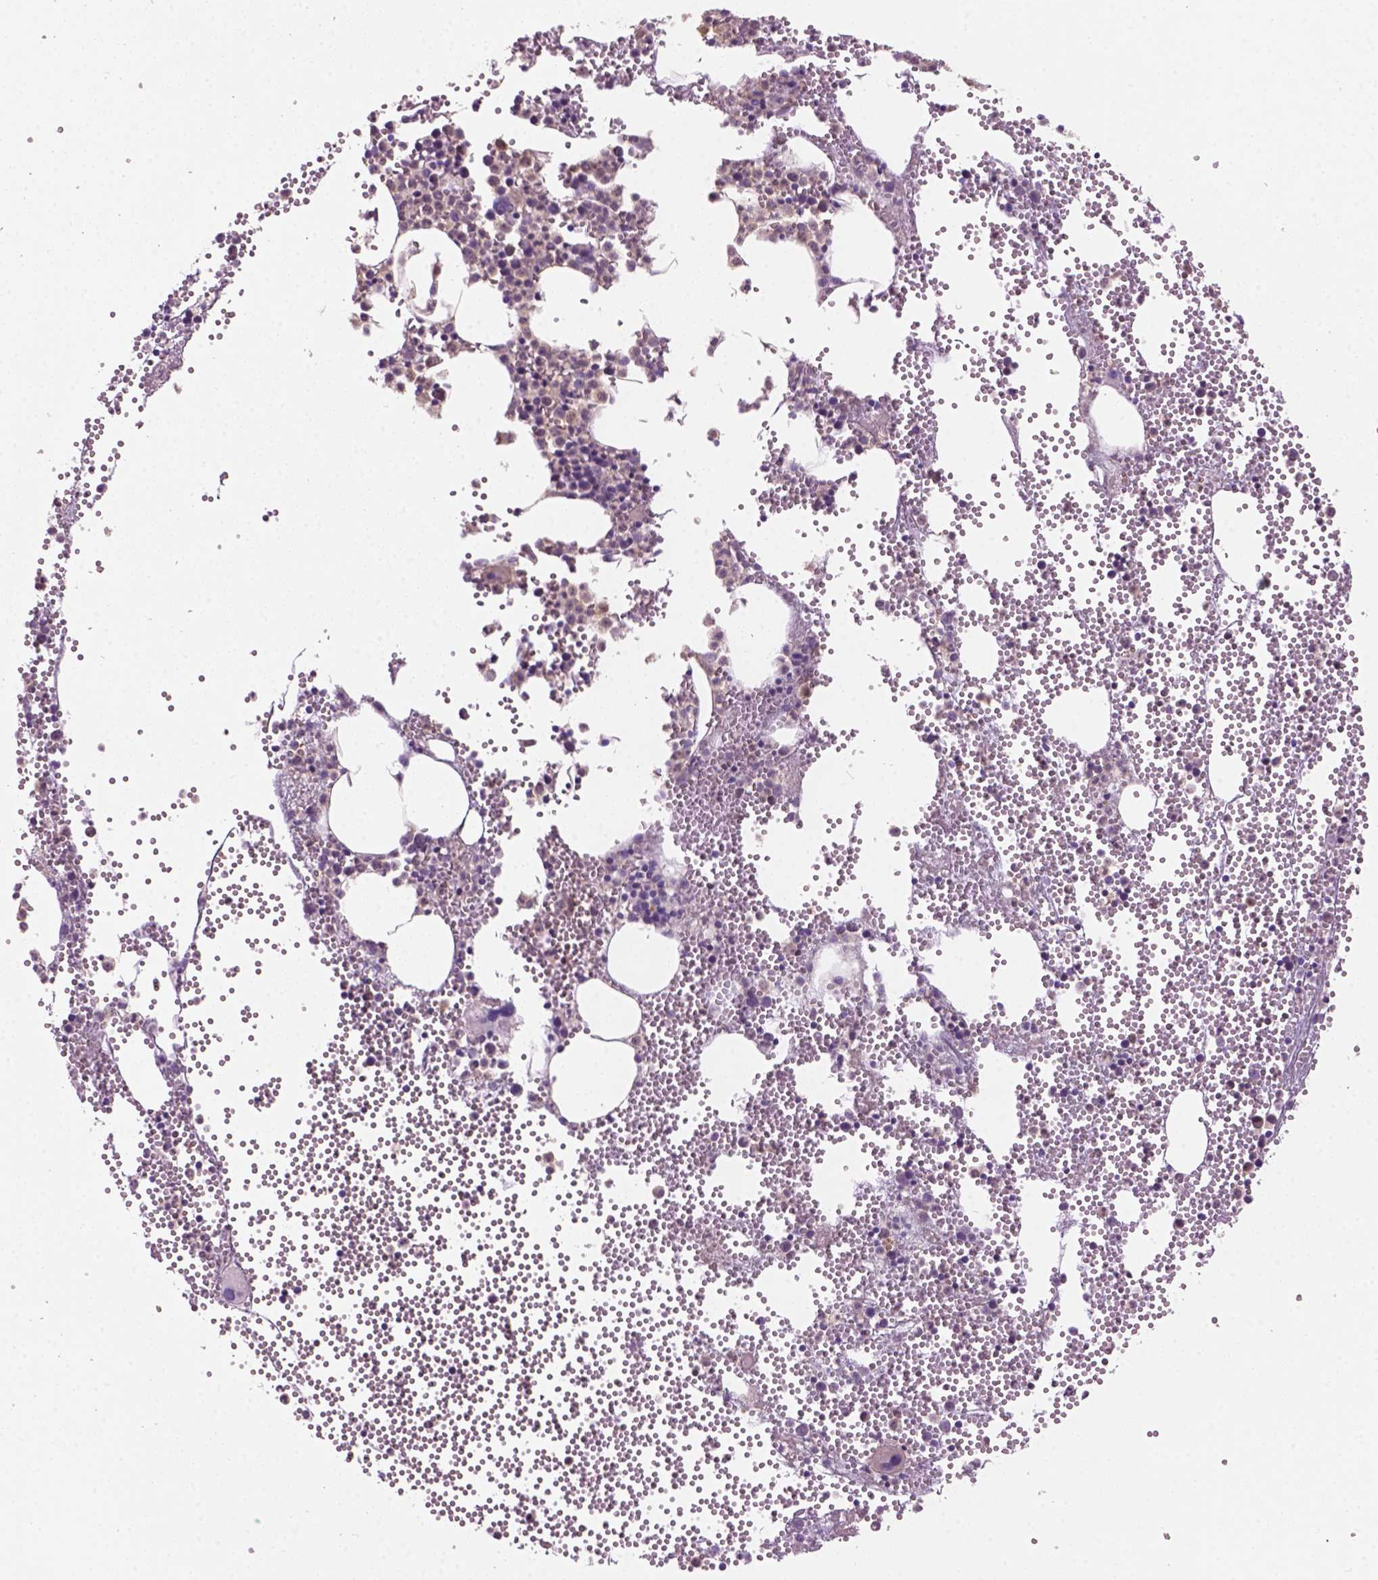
{"staining": {"intensity": "weak", "quantity": "<25%", "location": "cytoplasmic/membranous"}, "tissue": "bone marrow", "cell_type": "Hematopoietic cells", "image_type": "normal", "snomed": [{"axis": "morphology", "description": "Normal tissue, NOS"}, {"axis": "topography", "description": "Bone marrow"}], "caption": "High magnification brightfield microscopy of unremarkable bone marrow stained with DAB (brown) and counterstained with hematoxylin (blue): hematopoietic cells show no significant positivity.", "gene": "CD84", "patient": {"sex": "male", "age": 89}}